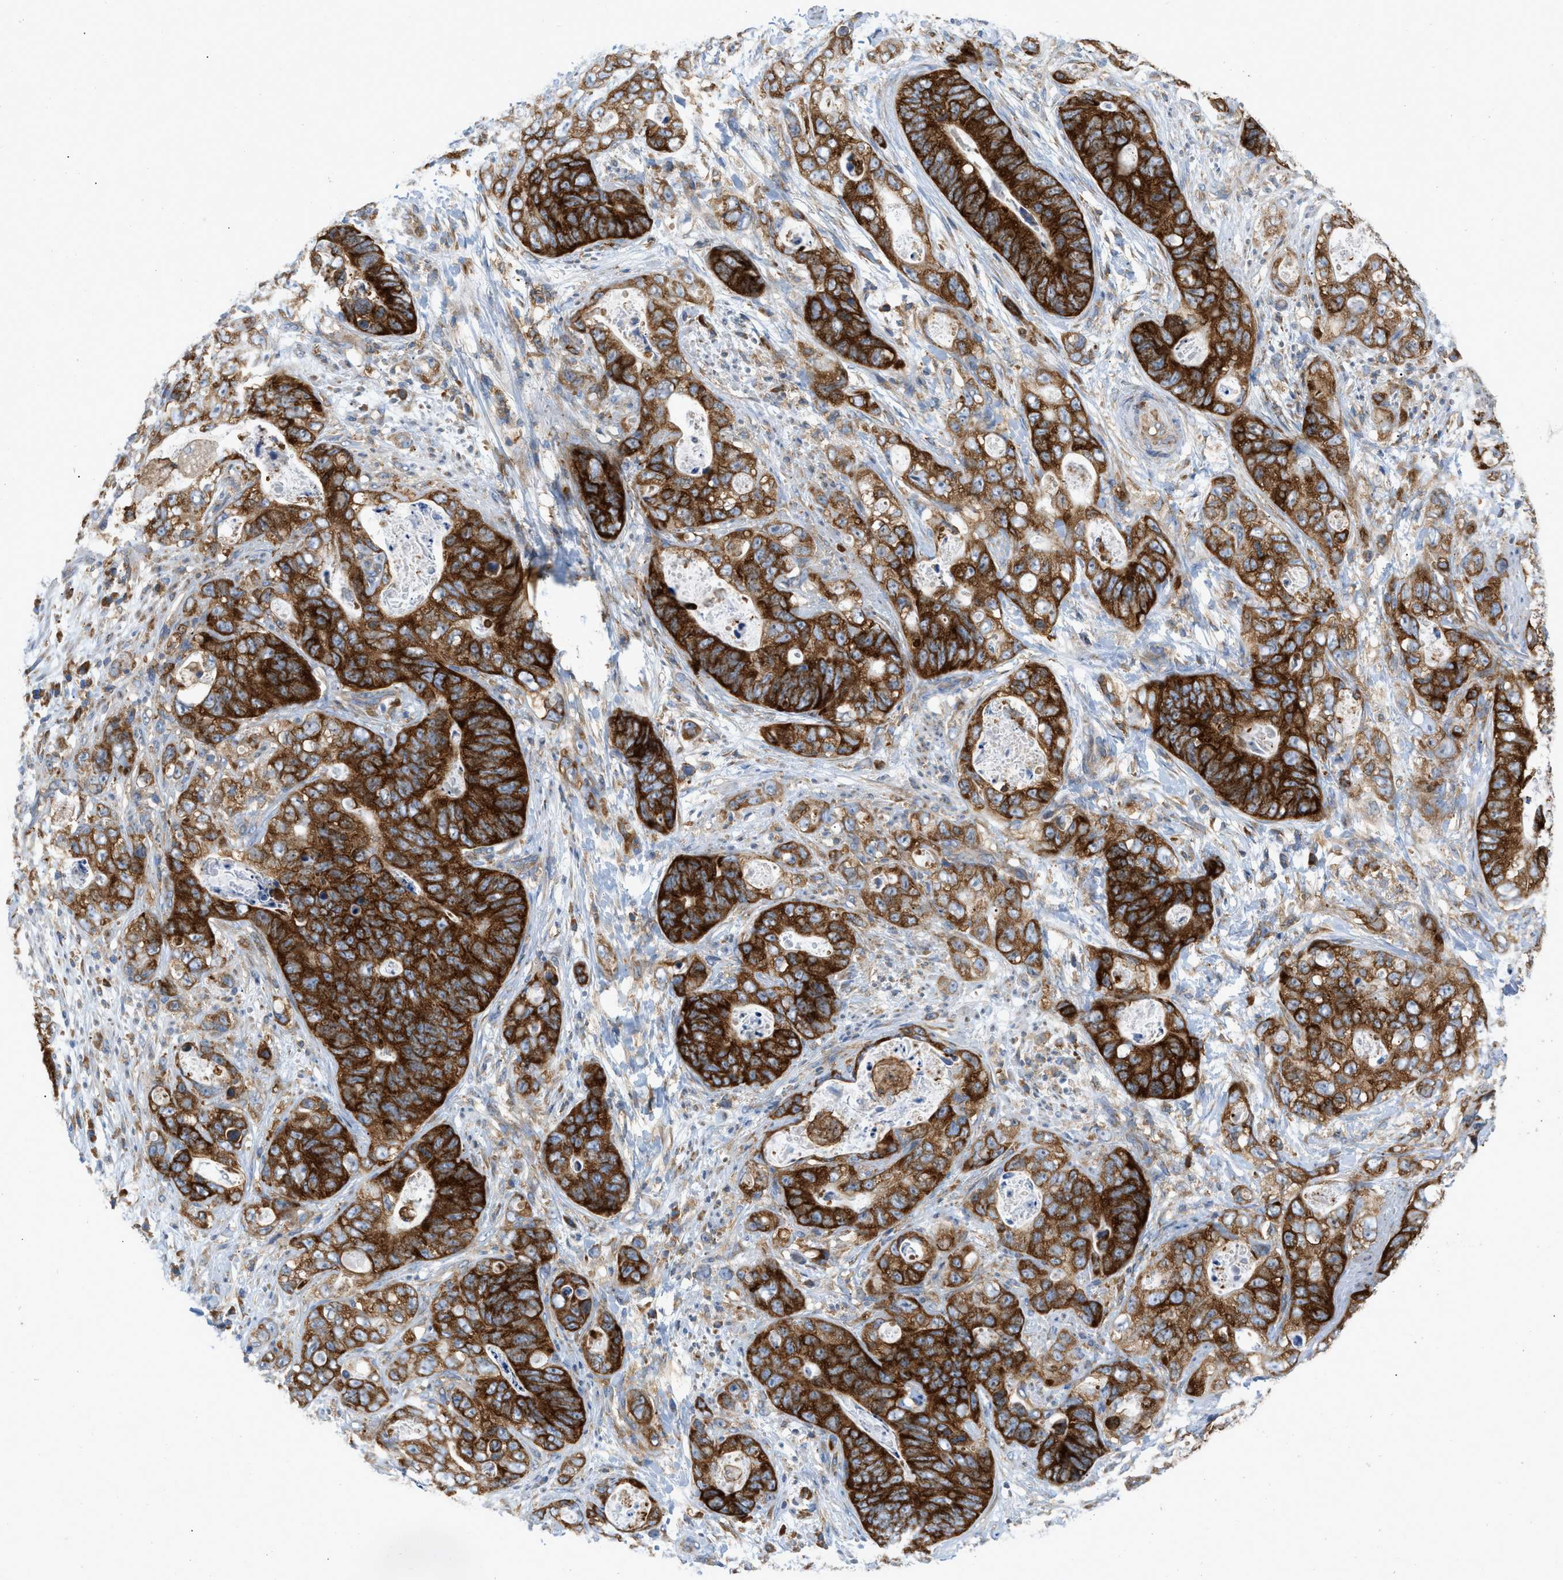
{"staining": {"intensity": "strong", "quantity": ">75%", "location": "cytoplasmic/membranous"}, "tissue": "stomach cancer", "cell_type": "Tumor cells", "image_type": "cancer", "snomed": [{"axis": "morphology", "description": "Adenocarcinoma, NOS"}, {"axis": "topography", "description": "Stomach"}], "caption": "The photomicrograph shows staining of stomach cancer (adenocarcinoma), revealing strong cytoplasmic/membranous protein positivity (brown color) within tumor cells. The protein is stained brown, and the nuclei are stained in blue (DAB IHC with brightfield microscopy, high magnification).", "gene": "GPAT4", "patient": {"sex": "female", "age": 89}}